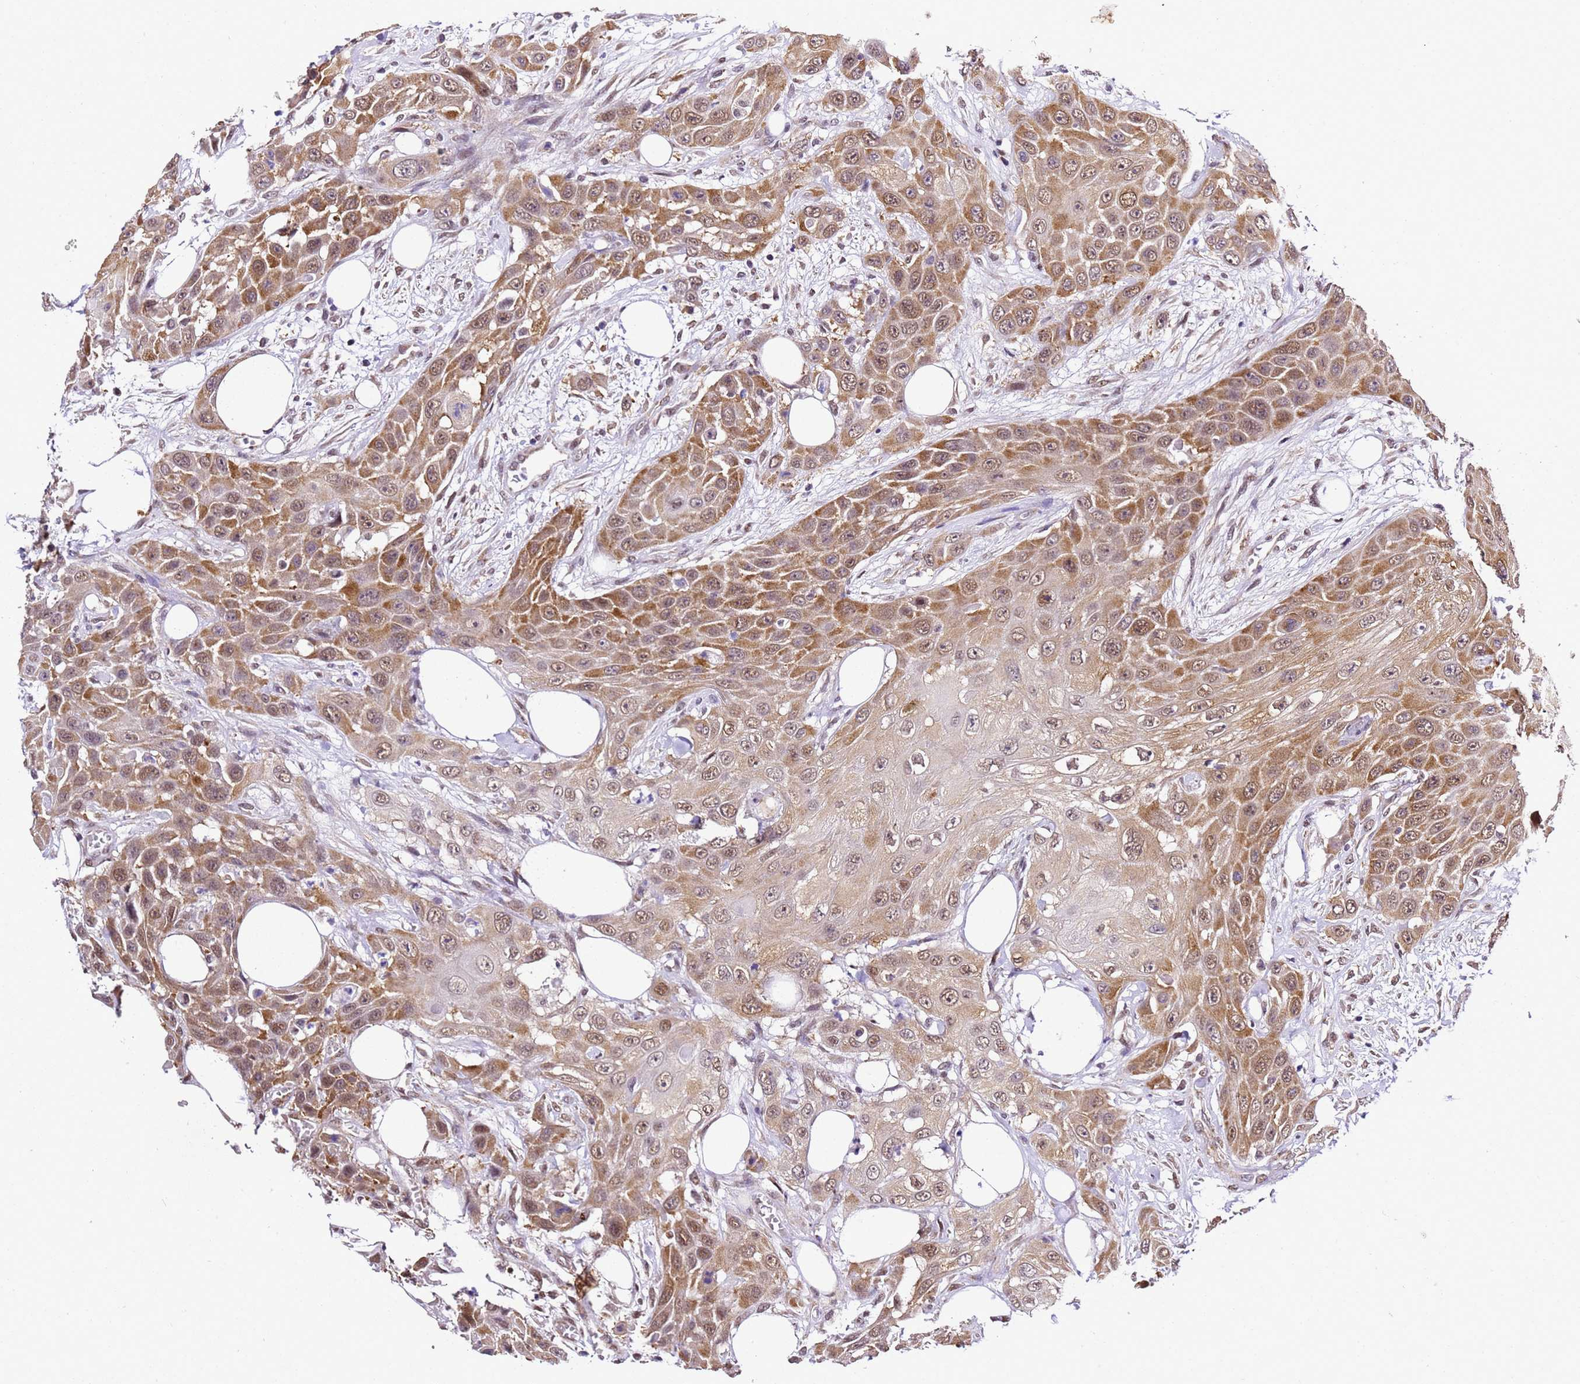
{"staining": {"intensity": "moderate", "quantity": ">75%", "location": "cytoplasmic/membranous,nuclear"}, "tissue": "head and neck cancer", "cell_type": "Tumor cells", "image_type": "cancer", "snomed": [{"axis": "morphology", "description": "Squamous cell carcinoma, NOS"}, {"axis": "topography", "description": "Head-Neck"}], "caption": "Squamous cell carcinoma (head and neck) stained for a protein (brown) exhibits moderate cytoplasmic/membranous and nuclear positive staining in approximately >75% of tumor cells.", "gene": "SMN1", "patient": {"sex": "male", "age": 81}}